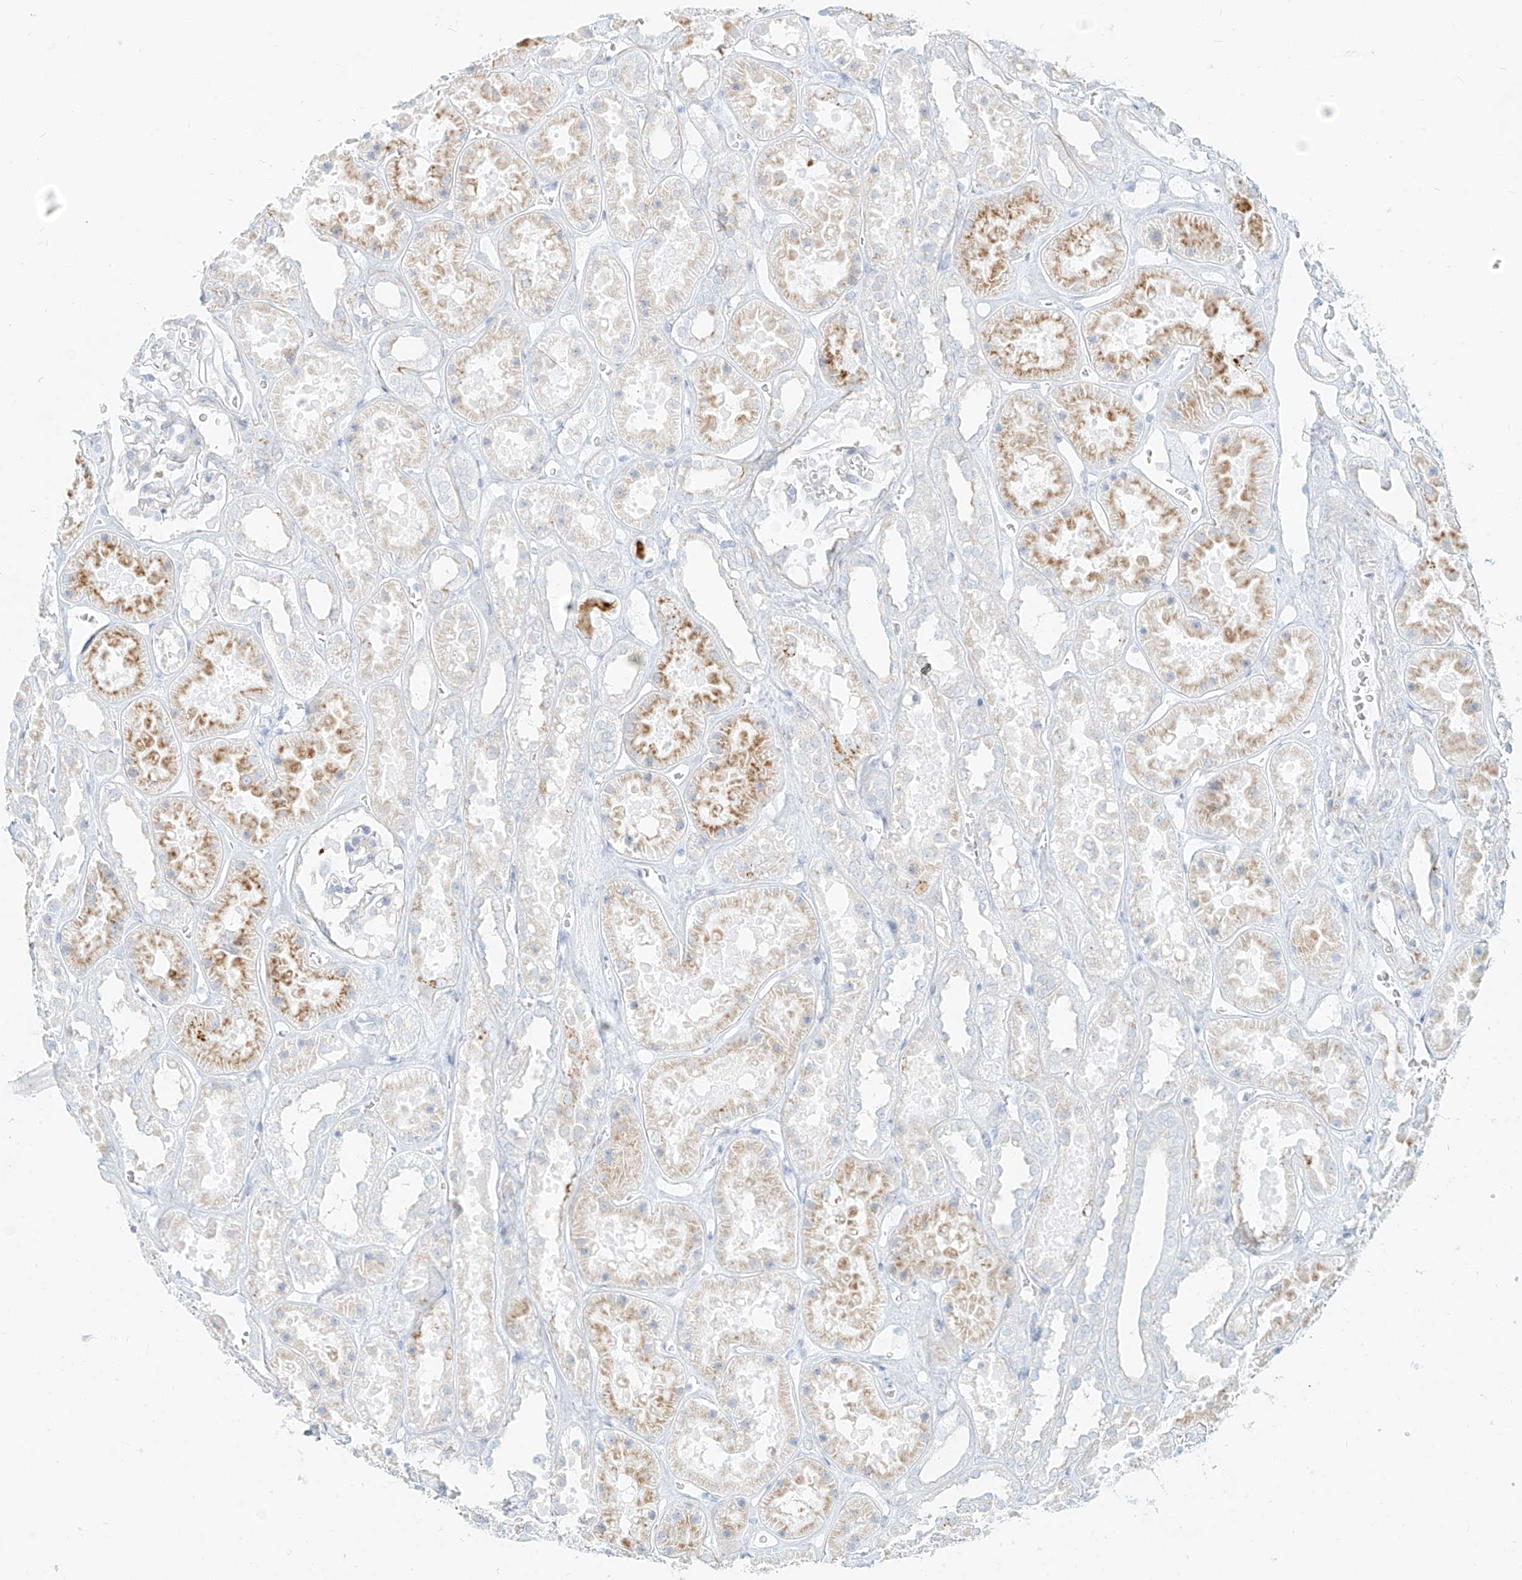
{"staining": {"intensity": "negative", "quantity": "none", "location": "none"}, "tissue": "kidney", "cell_type": "Cells in glomeruli", "image_type": "normal", "snomed": [{"axis": "morphology", "description": "Normal tissue, NOS"}, {"axis": "topography", "description": "Kidney"}], "caption": "An image of kidney stained for a protein exhibits no brown staining in cells in glomeruli. (DAB immunohistochemistry (IHC), high magnification).", "gene": "SLC35F6", "patient": {"sex": "female", "age": 41}}